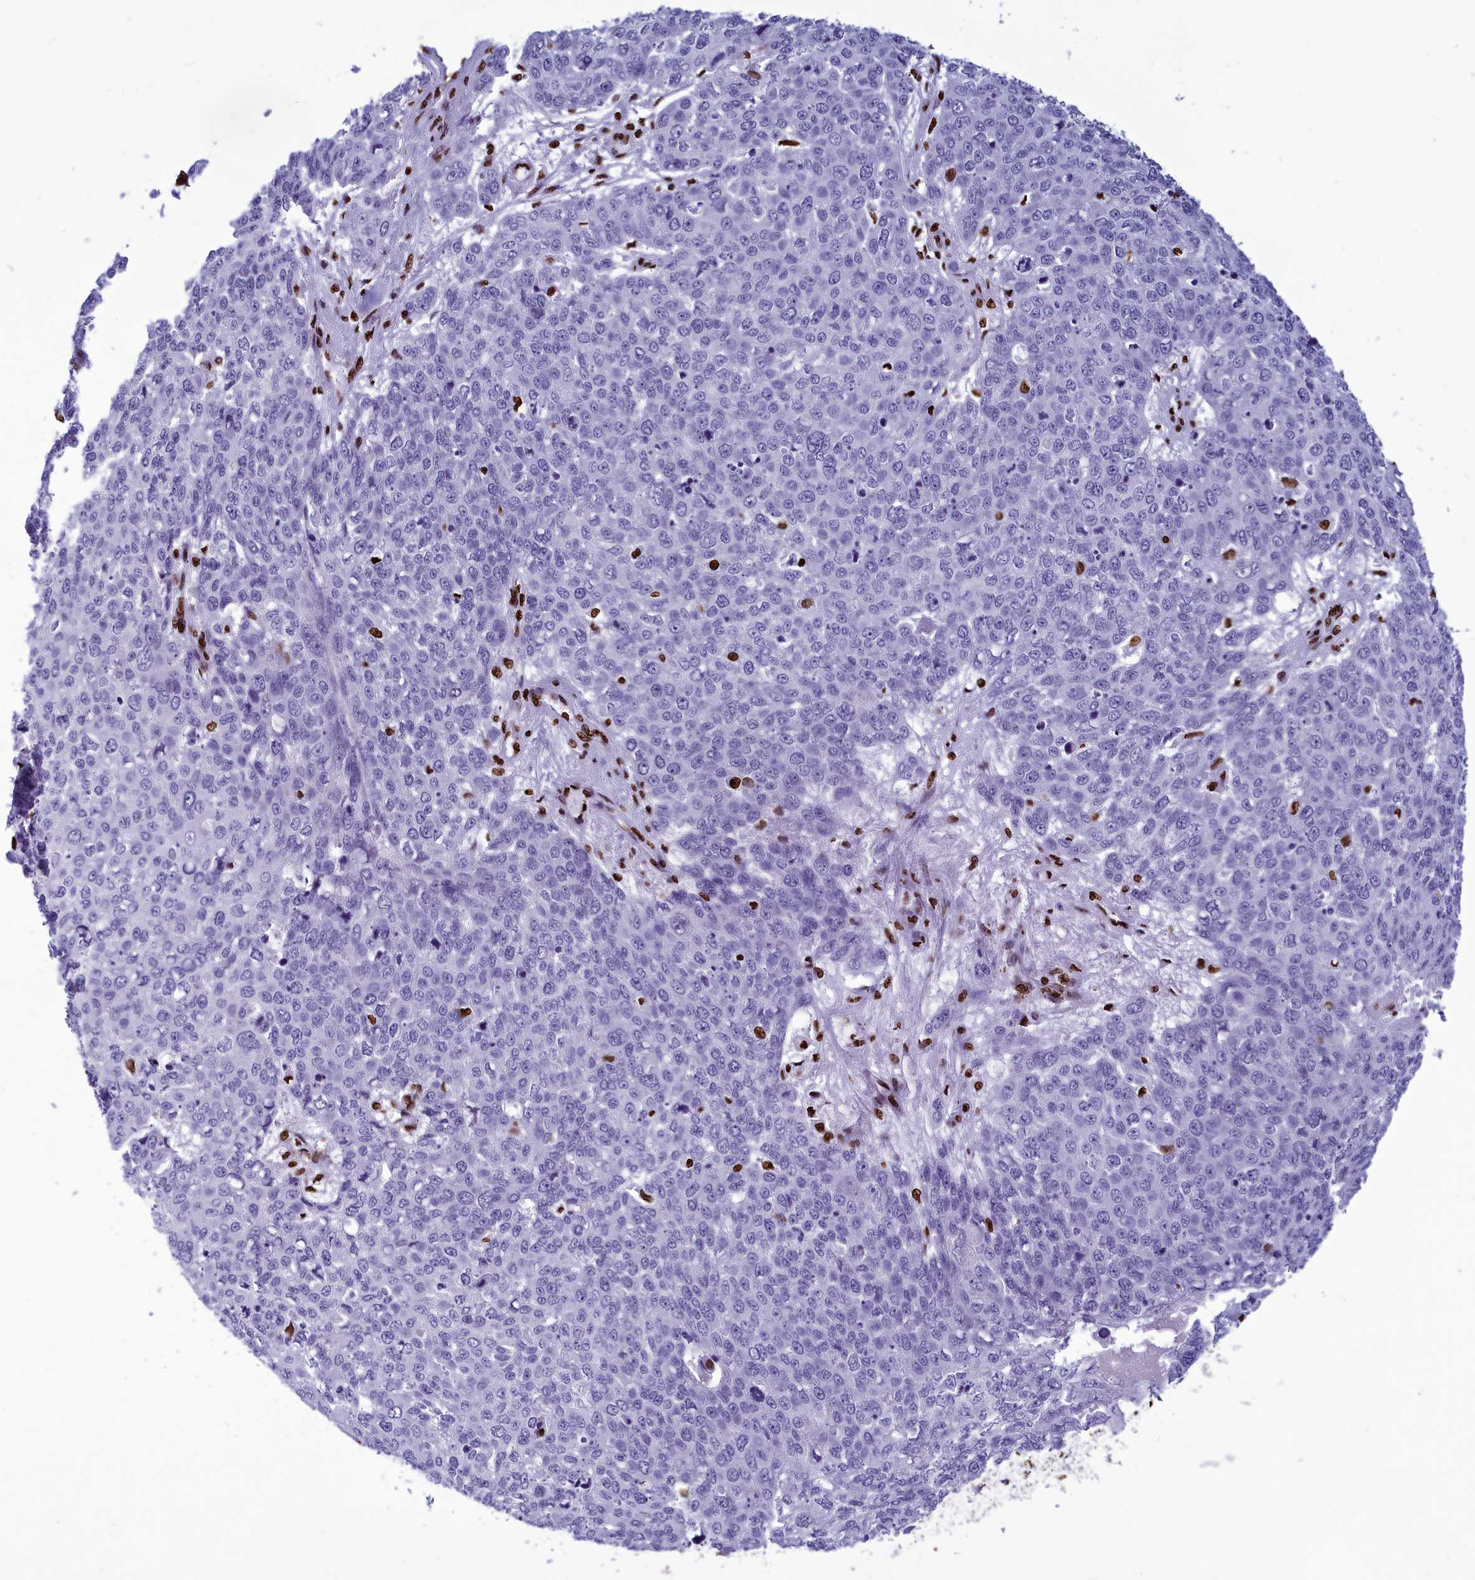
{"staining": {"intensity": "negative", "quantity": "none", "location": "none"}, "tissue": "skin cancer", "cell_type": "Tumor cells", "image_type": "cancer", "snomed": [{"axis": "morphology", "description": "Squamous cell carcinoma, NOS"}, {"axis": "topography", "description": "Skin"}], "caption": "Immunohistochemistry photomicrograph of neoplastic tissue: human skin squamous cell carcinoma stained with DAB (3,3'-diaminobenzidine) demonstrates no significant protein staining in tumor cells.", "gene": "AKAP17A", "patient": {"sex": "male", "age": 71}}